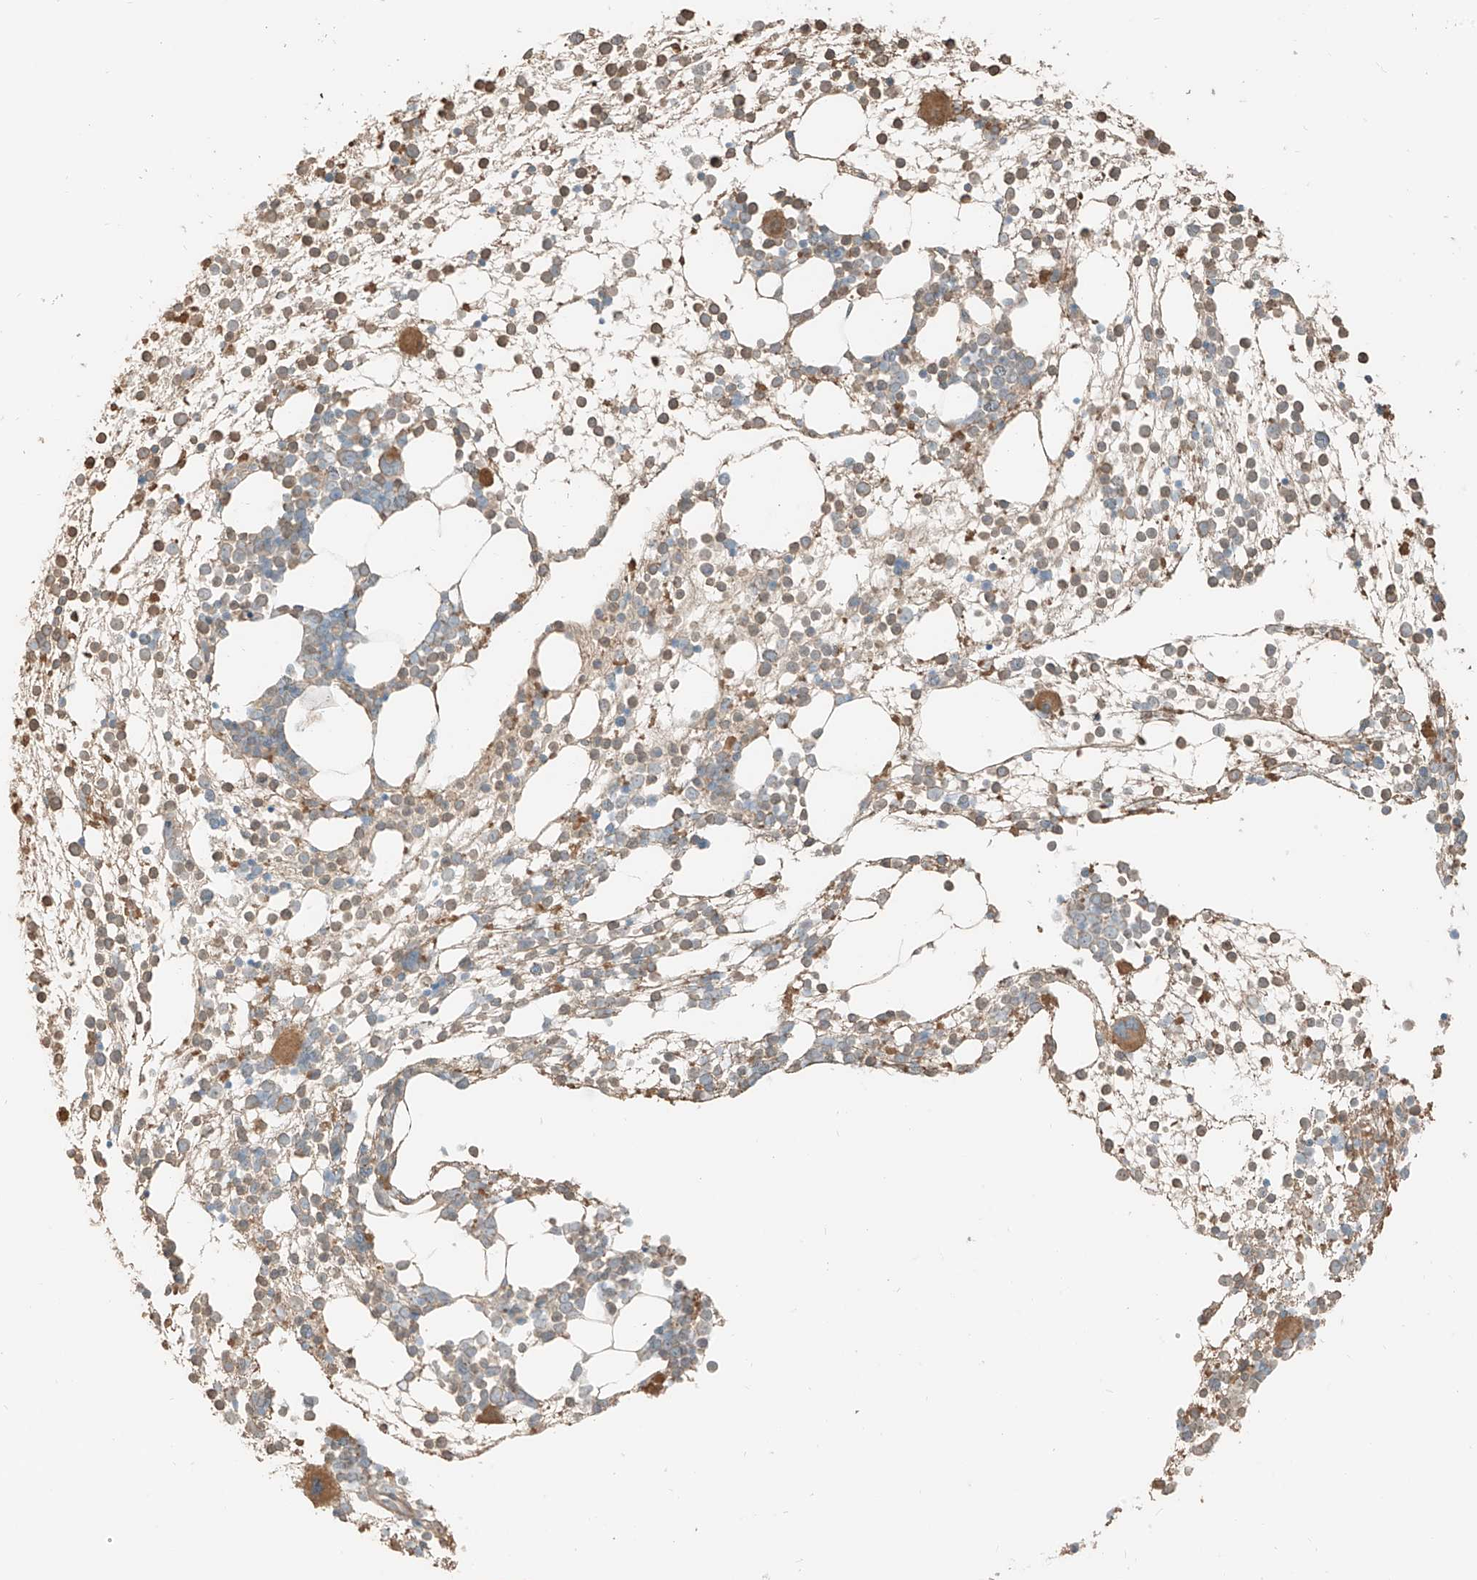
{"staining": {"intensity": "moderate", "quantity": "25%-75%", "location": "cytoplasmic/membranous"}, "tissue": "bone marrow", "cell_type": "Hematopoietic cells", "image_type": "normal", "snomed": [{"axis": "morphology", "description": "Normal tissue, NOS"}, {"axis": "topography", "description": "Bone marrow"}], "caption": "Unremarkable bone marrow displays moderate cytoplasmic/membranous expression in about 25%-75% of hematopoietic cells, visualized by immunohistochemistry.", "gene": "RFTN2", "patient": {"sex": "male", "age": 54}}